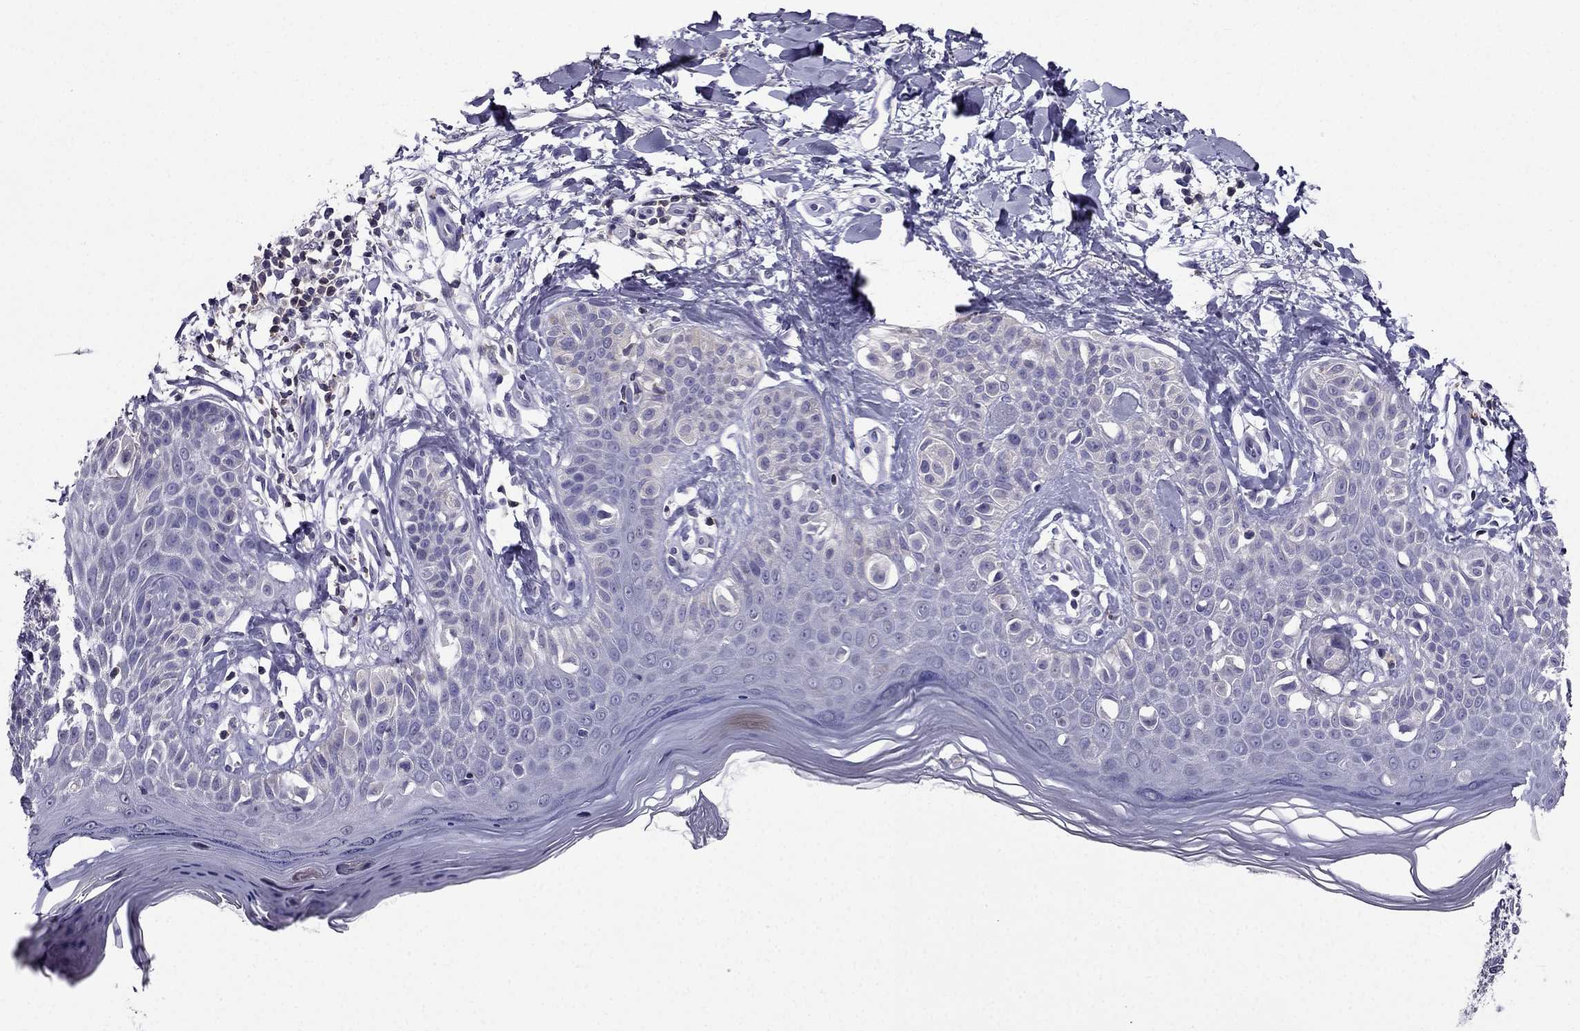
{"staining": {"intensity": "negative", "quantity": "none", "location": "none"}, "tissue": "melanoma", "cell_type": "Tumor cells", "image_type": "cancer", "snomed": [{"axis": "morphology", "description": "Malignant melanoma, NOS"}, {"axis": "topography", "description": "Skin"}], "caption": "Histopathology image shows no significant protein expression in tumor cells of malignant melanoma.", "gene": "AAK1", "patient": {"sex": "female", "age": 73}}